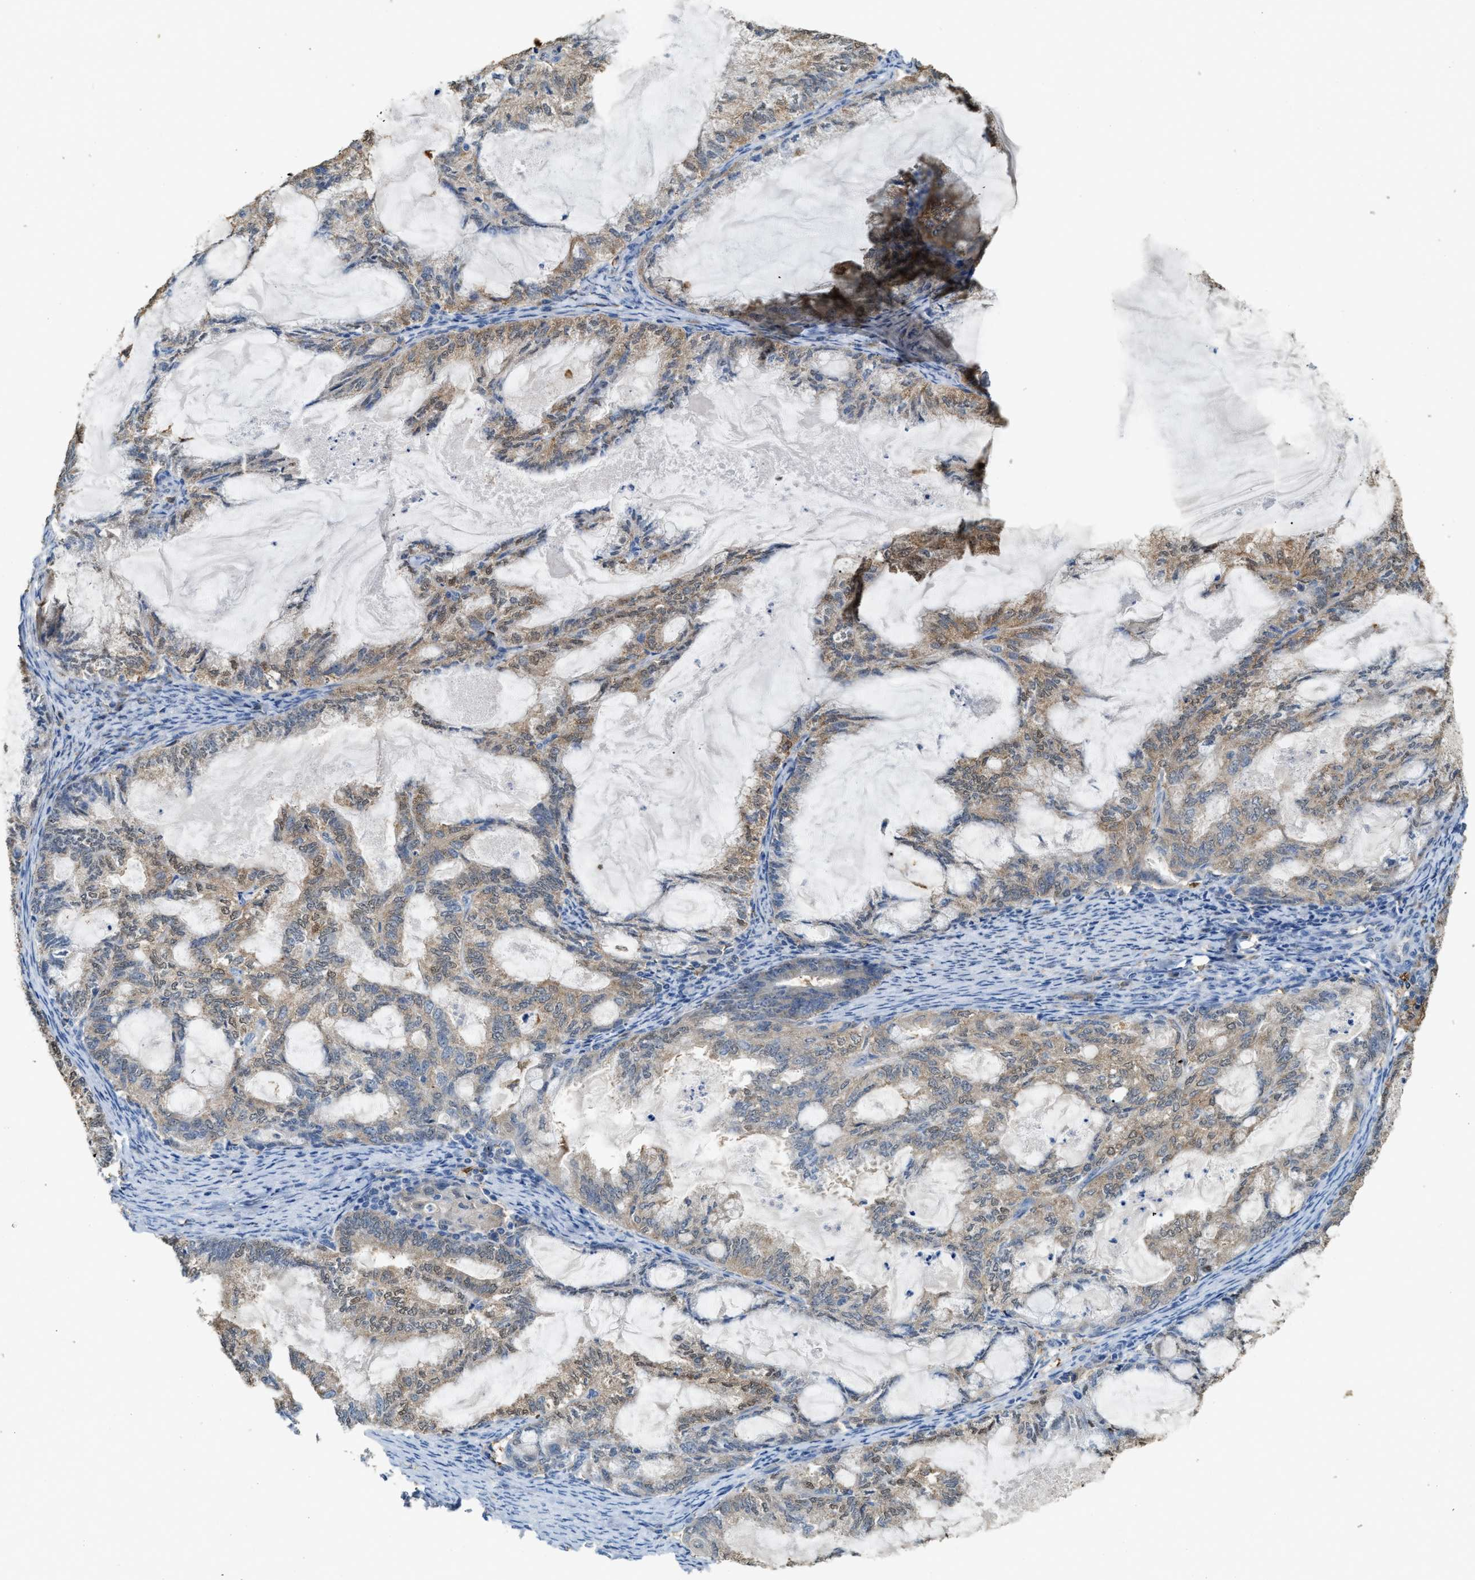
{"staining": {"intensity": "weak", "quantity": ">75%", "location": "cytoplasmic/membranous"}, "tissue": "endometrial cancer", "cell_type": "Tumor cells", "image_type": "cancer", "snomed": [{"axis": "morphology", "description": "Adenocarcinoma, NOS"}, {"axis": "topography", "description": "Endometrium"}], "caption": "Immunohistochemistry of human adenocarcinoma (endometrial) reveals low levels of weak cytoplasmic/membranous positivity in about >75% of tumor cells.", "gene": "GCN1", "patient": {"sex": "female", "age": 86}}